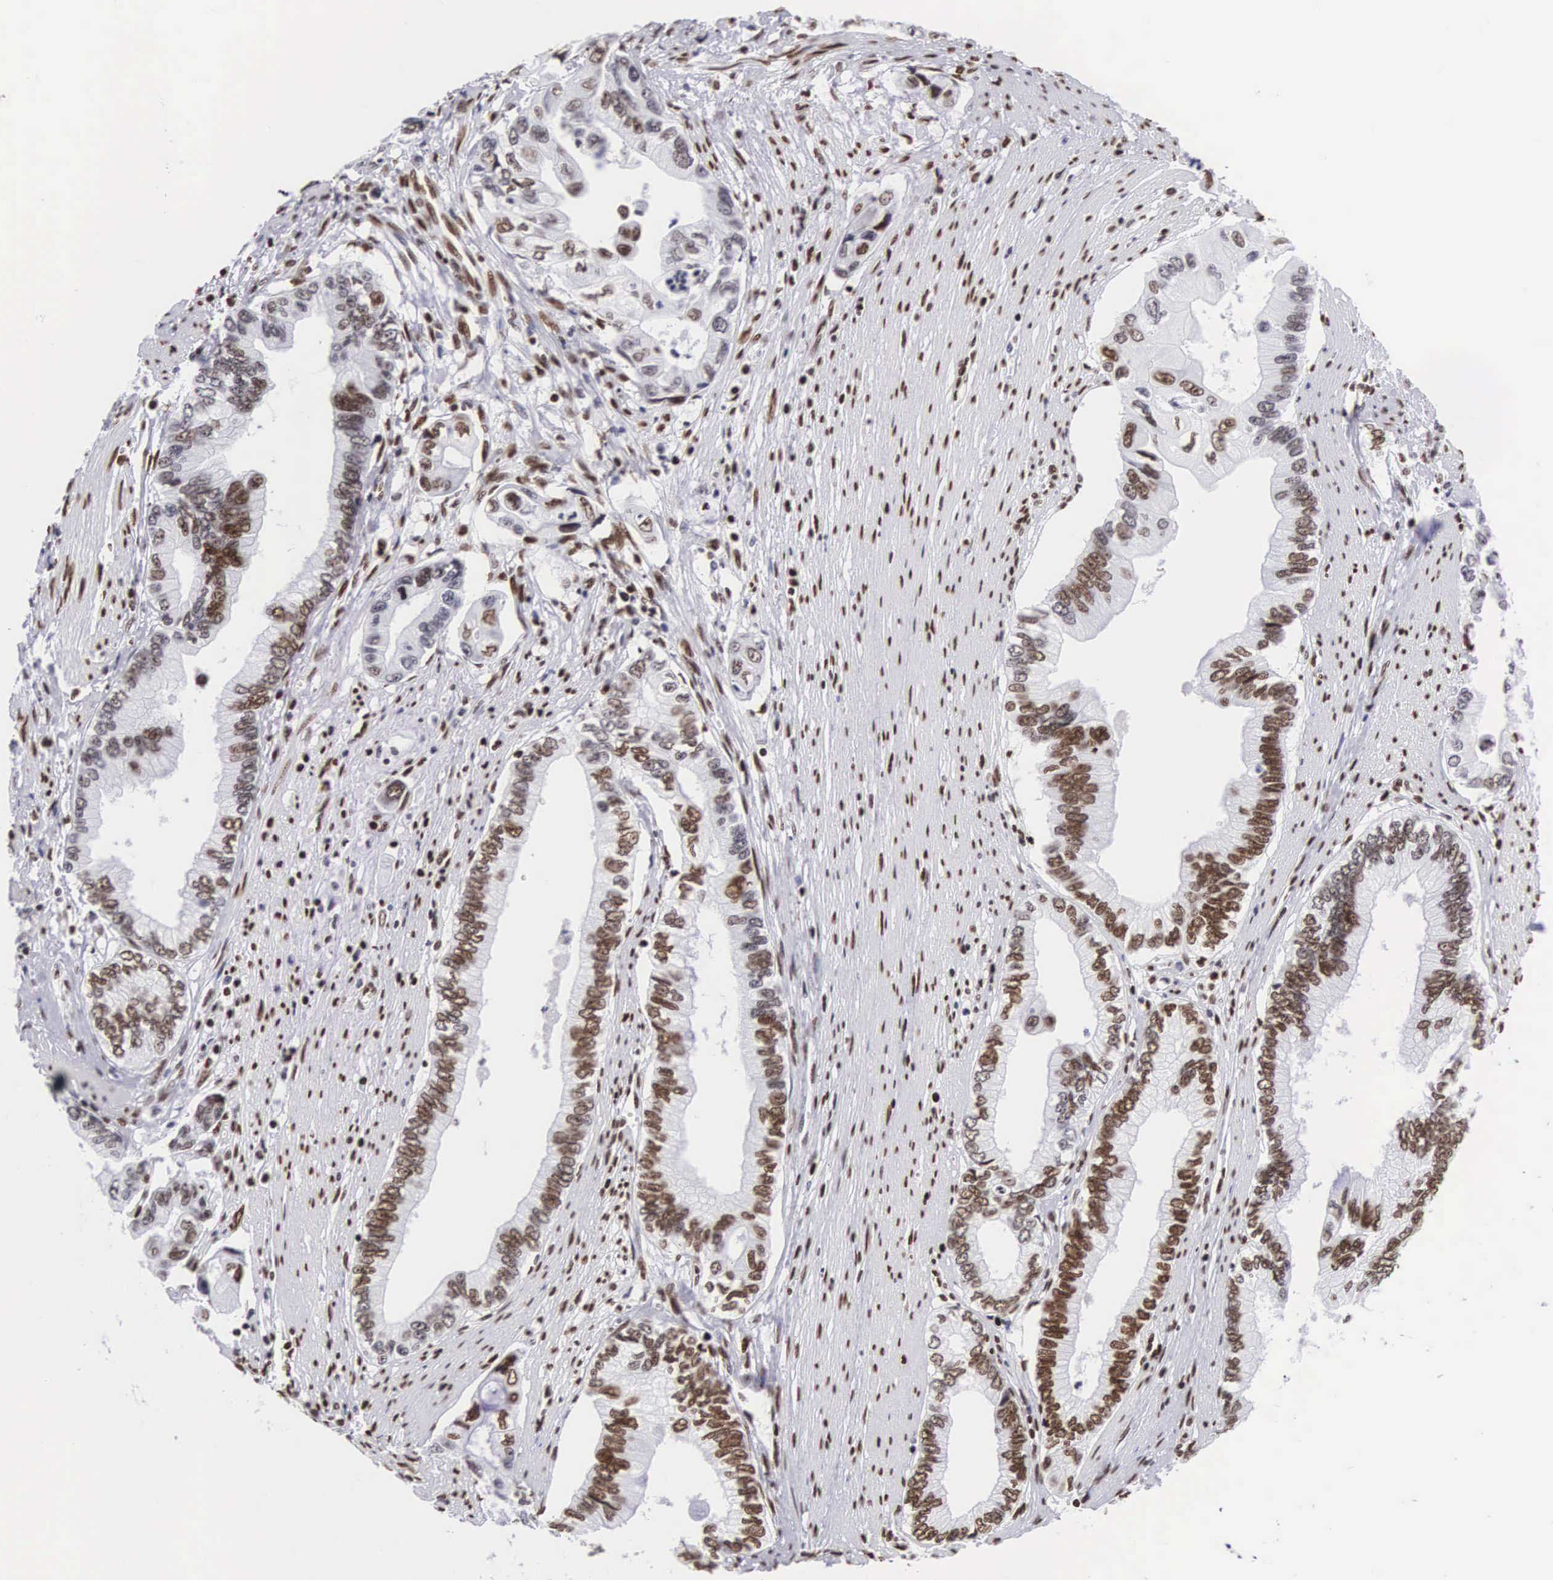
{"staining": {"intensity": "strong", "quantity": ">75%", "location": "nuclear"}, "tissue": "pancreatic cancer", "cell_type": "Tumor cells", "image_type": "cancer", "snomed": [{"axis": "morphology", "description": "Adenocarcinoma, NOS"}, {"axis": "topography", "description": "Pancreas"}, {"axis": "topography", "description": "Stomach, upper"}], "caption": "DAB immunohistochemical staining of pancreatic cancer (adenocarcinoma) shows strong nuclear protein staining in approximately >75% of tumor cells. Nuclei are stained in blue.", "gene": "MECP2", "patient": {"sex": "male", "age": 77}}